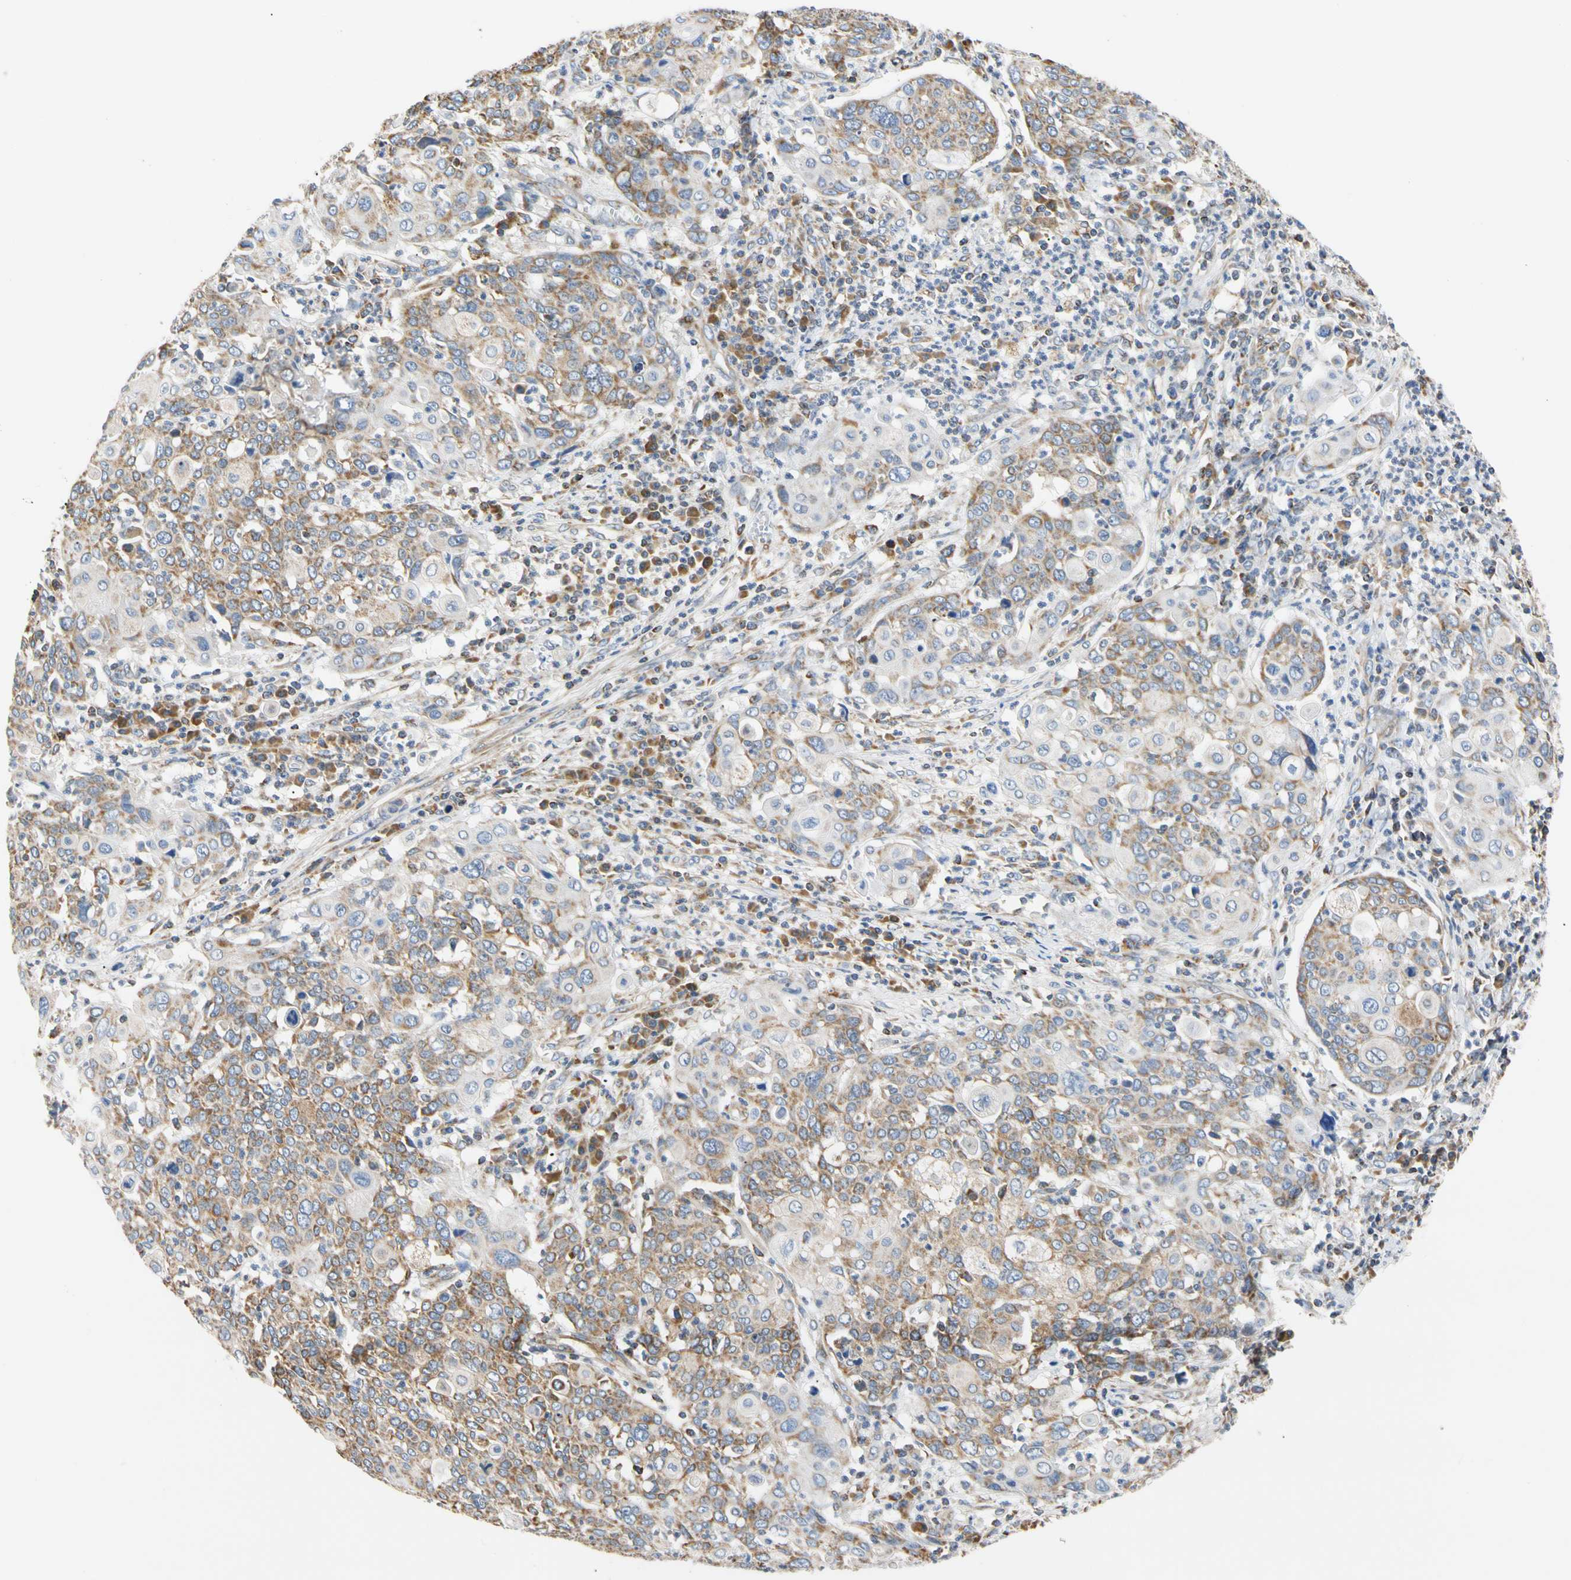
{"staining": {"intensity": "moderate", "quantity": ">75%", "location": "cytoplasmic/membranous"}, "tissue": "cervical cancer", "cell_type": "Tumor cells", "image_type": "cancer", "snomed": [{"axis": "morphology", "description": "Squamous cell carcinoma, NOS"}, {"axis": "topography", "description": "Cervix"}], "caption": "The immunohistochemical stain highlights moderate cytoplasmic/membranous expression in tumor cells of cervical squamous cell carcinoma tissue.", "gene": "PLGRKT", "patient": {"sex": "female", "age": 40}}